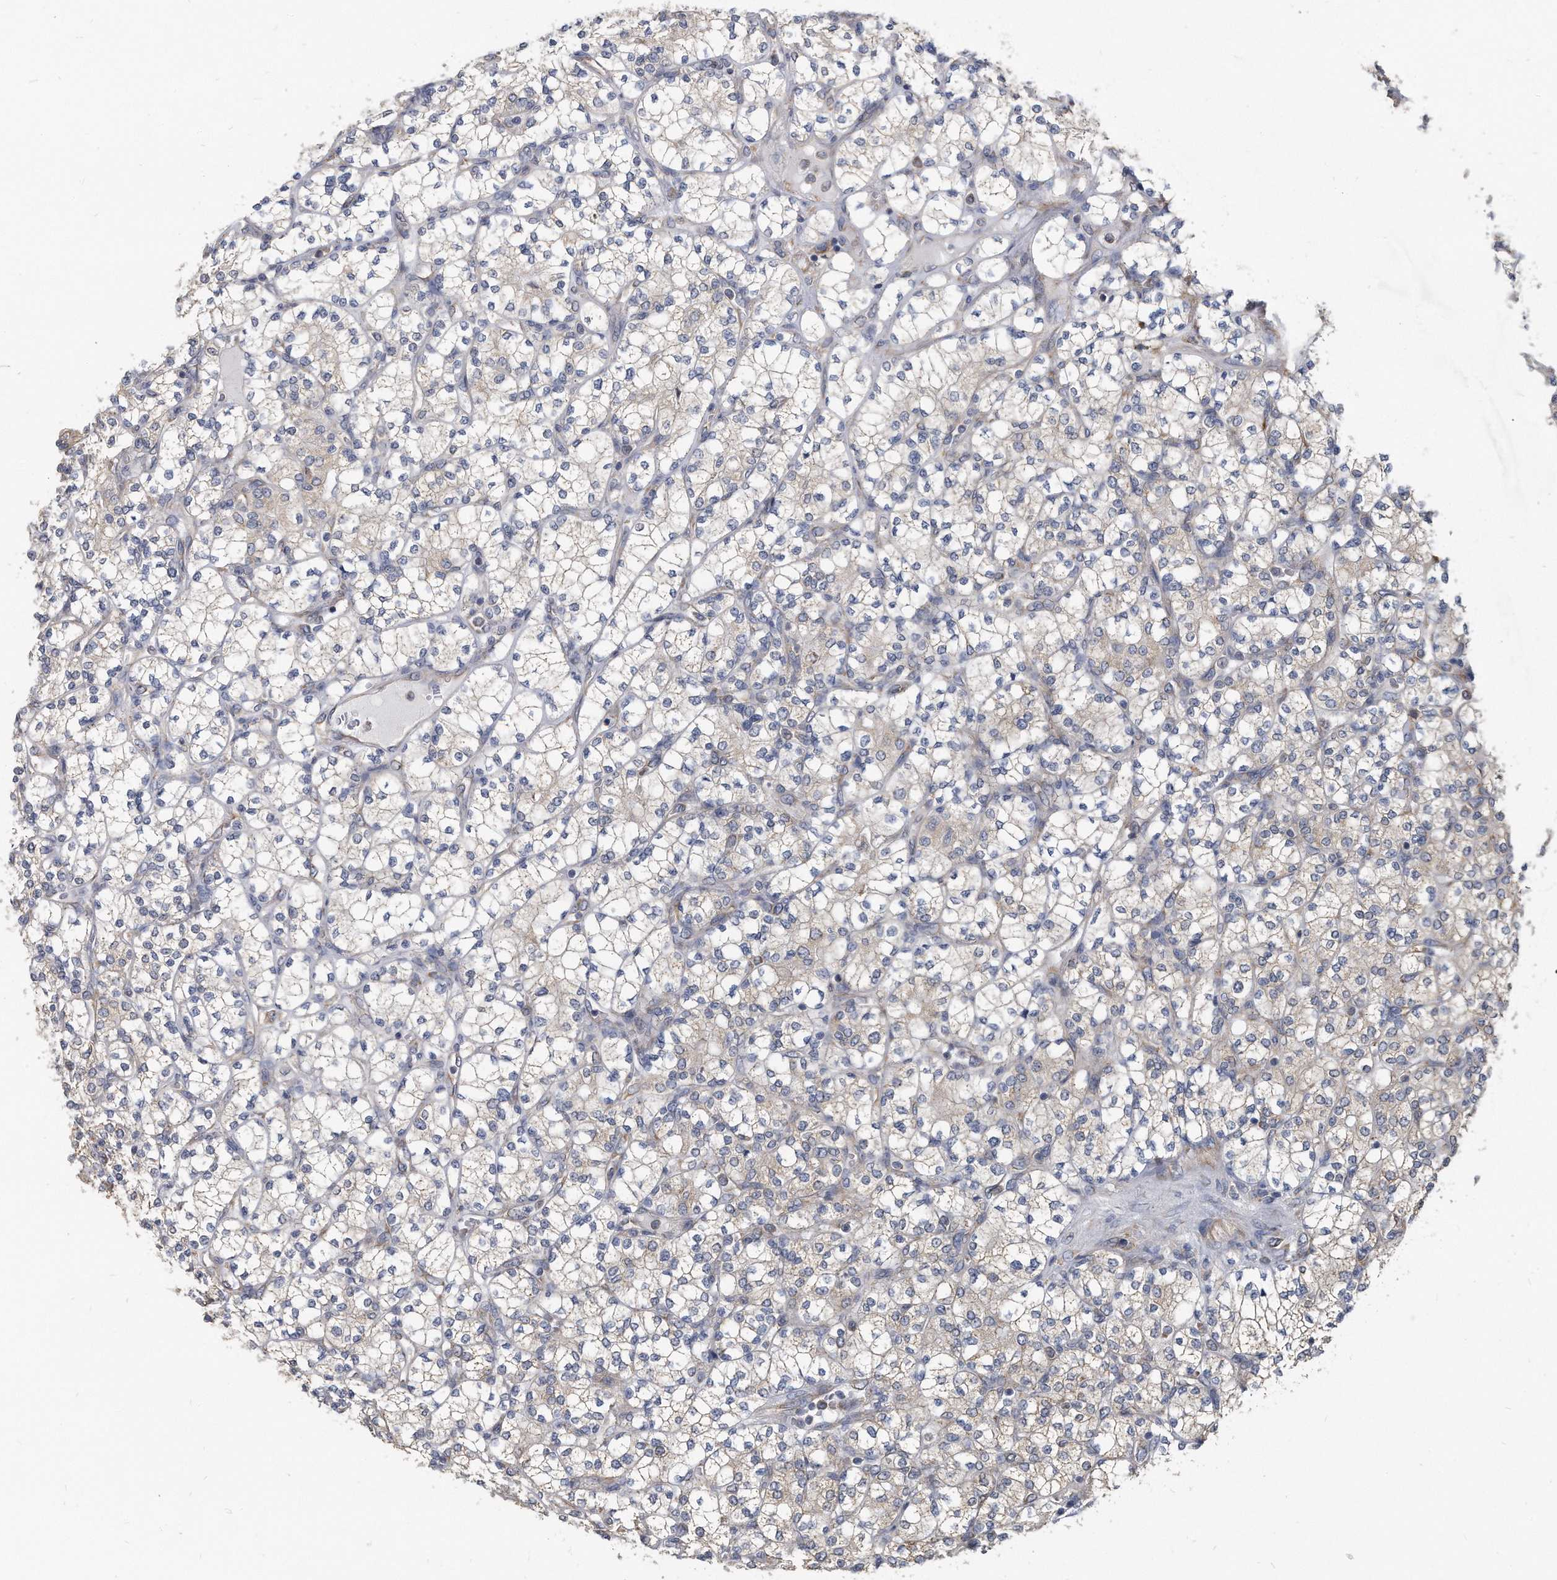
{"staining": {"intensity": "negative", "quantity": "none", "location": "none"}, "tissue": "renal cancer", "cell_type": "Tumor cells", "image_type": "cancer", "snomed": [{"axis": "morphology", "description": "Adenocarcinoma, NOS"}, {"axis": "topography", "description": "Kidney"}], "caption": "Tumor cells are negative for protein expression in human renal adenocarcinoma.", "gene": "CCDC47", "patient": {"sex": "male", "age": 77}}